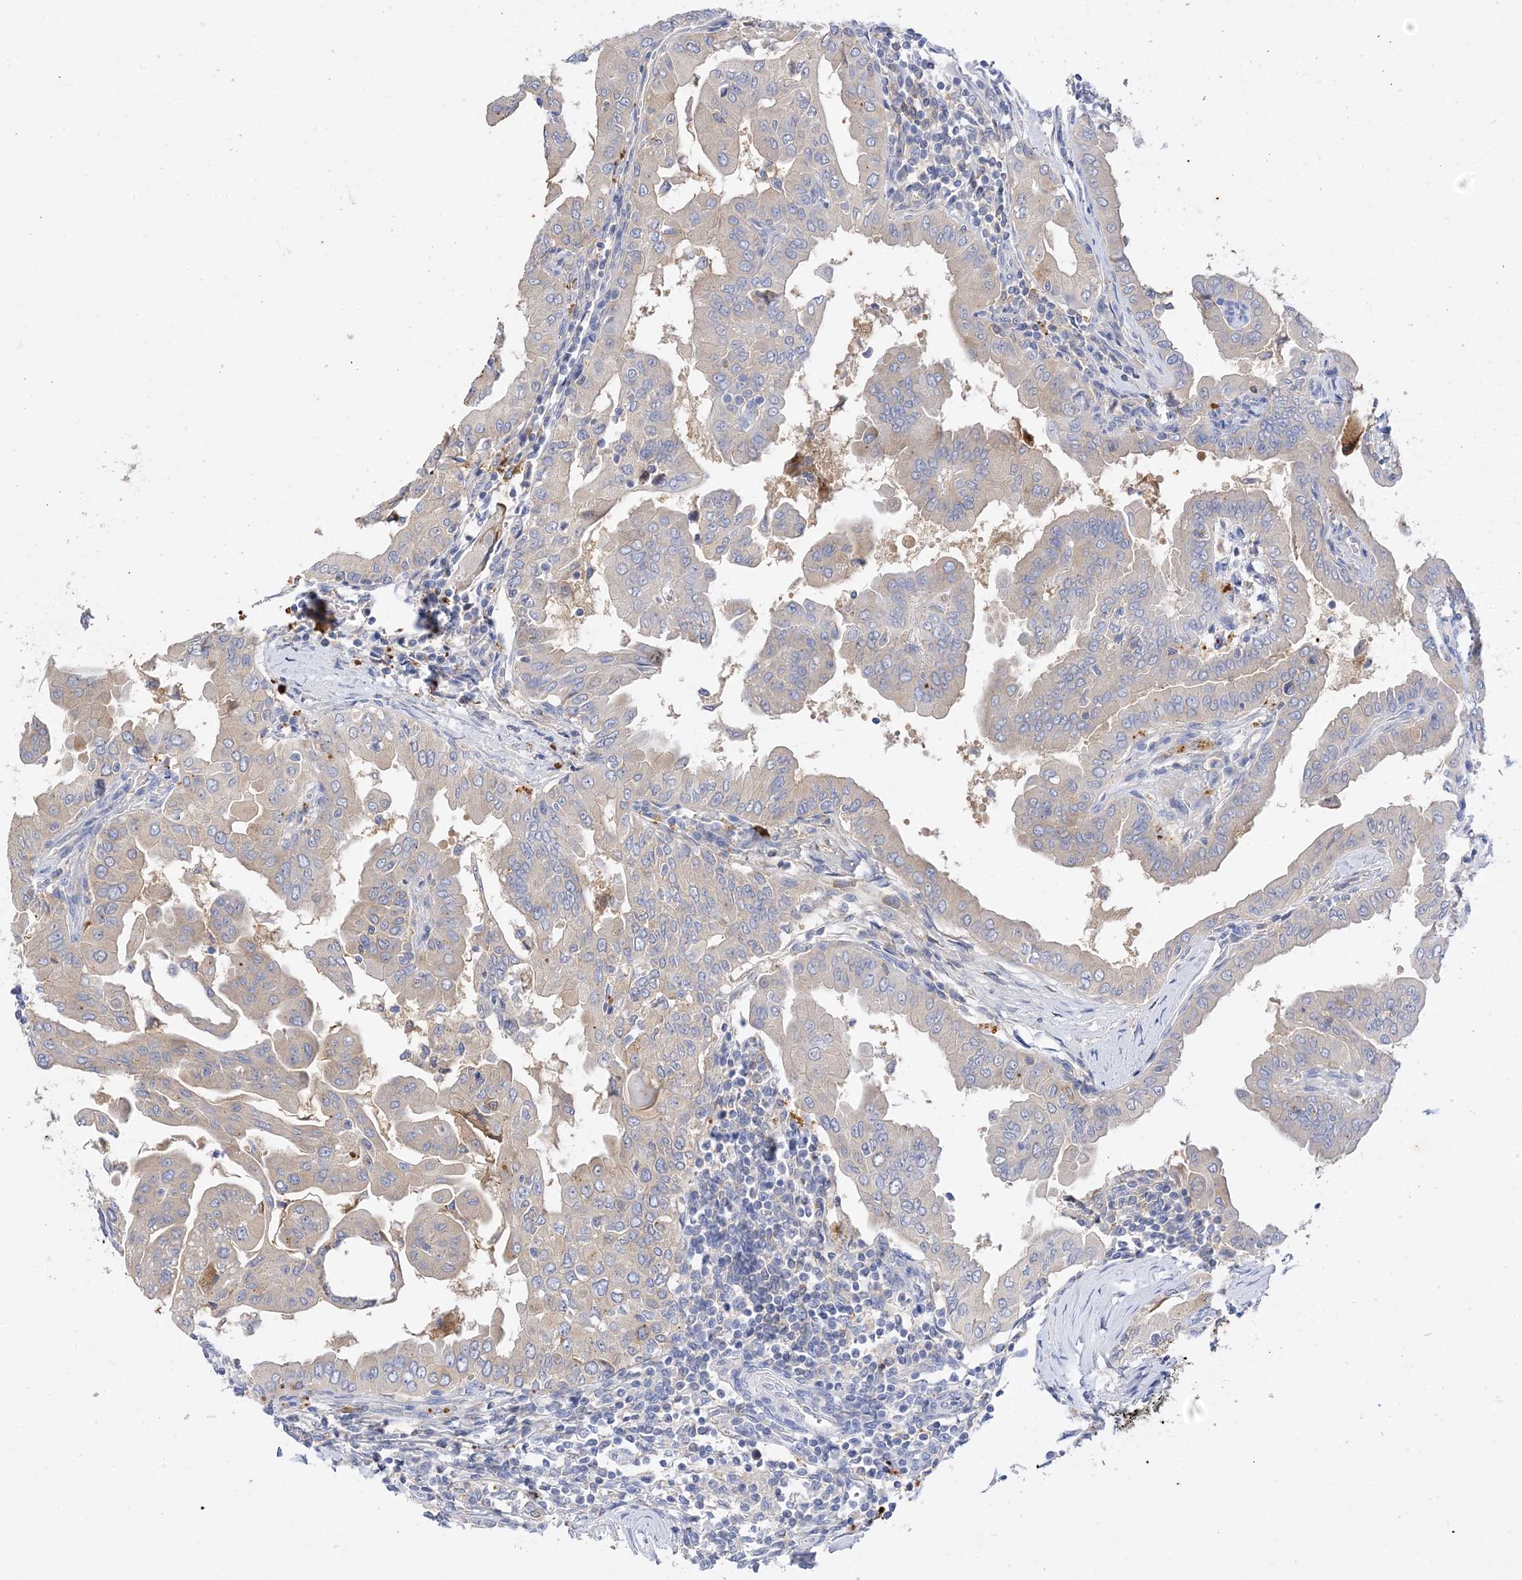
{"staining": {"intensity": "weak", "quantity": "25%-75%", "location": "cytoplasmic/membranous"}, "tissue": "thyroid cancer", "cell_type": "Tumor cells", "image_type": "cancer", "snomed": [{"axis": "morphology", "description": "Papillary adenocarcinoma, NOS"}, {"axis": "topography", "description": "Thyroid gland"}], "caption": "A brown stain highlights weak cytoplasmic/membranous positivity of a protein in thyroid papillary adenocarcinoma tumor cells.", "gene": "ARV1", "patient": {"sex": "male", "age": 33}}